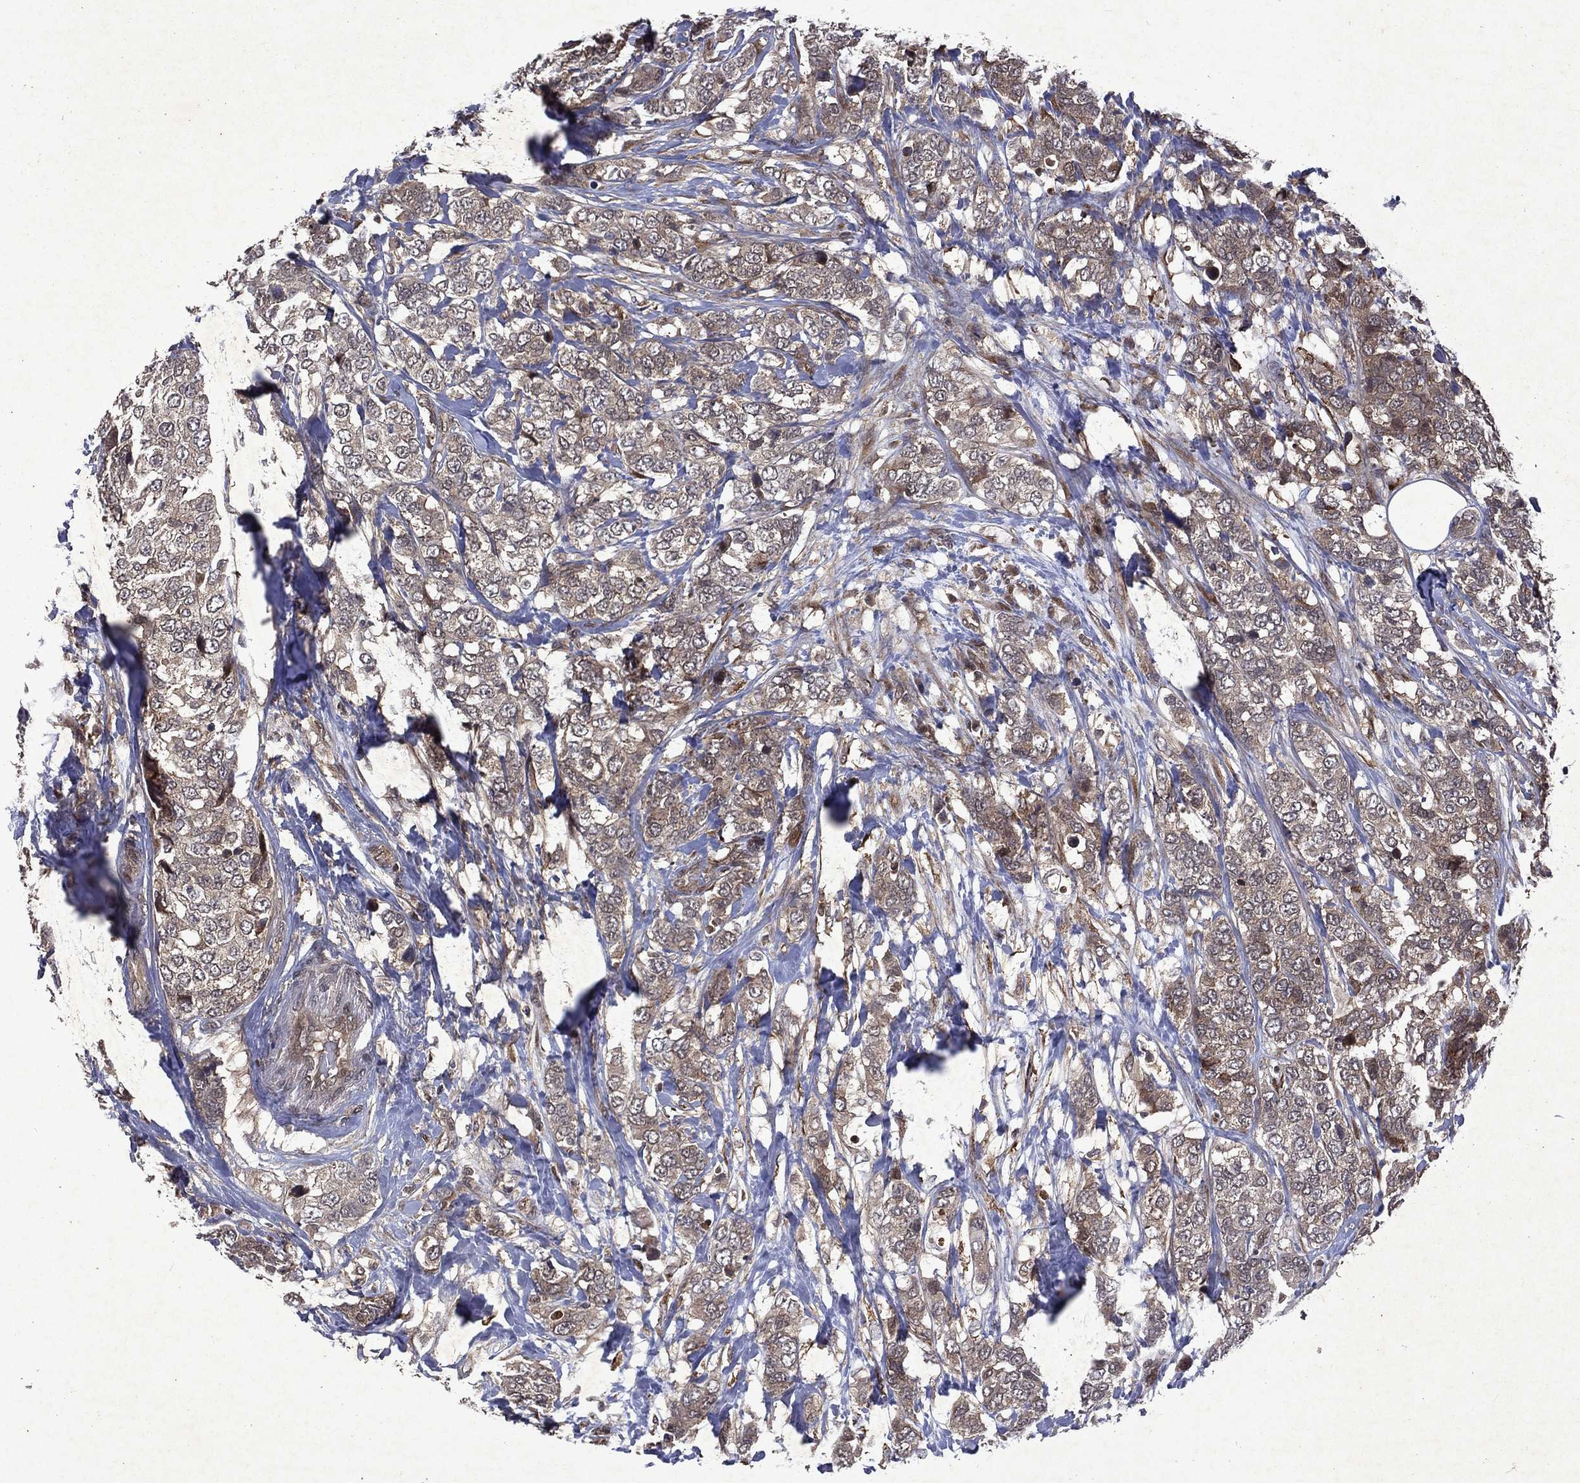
{"staining": {"intensity": "moderate", "quantity": "25%-75%", "location": "cytoplasmic/membranous"}, "tissue": "breast cancer", "cell_type": "Tumor cells", "image_type": "cancer", "snomed": [{"axis": "morphology", "description": "Lobular carcinoma"}, {"axis": "topography", "description": "Breast"}], "caption": "Breast lobular carcinoma stained with a protein marker reveals moderate staining in tumor cells.", "gene": "MTAP", "patient": {"sex": "female", "age": 59}}